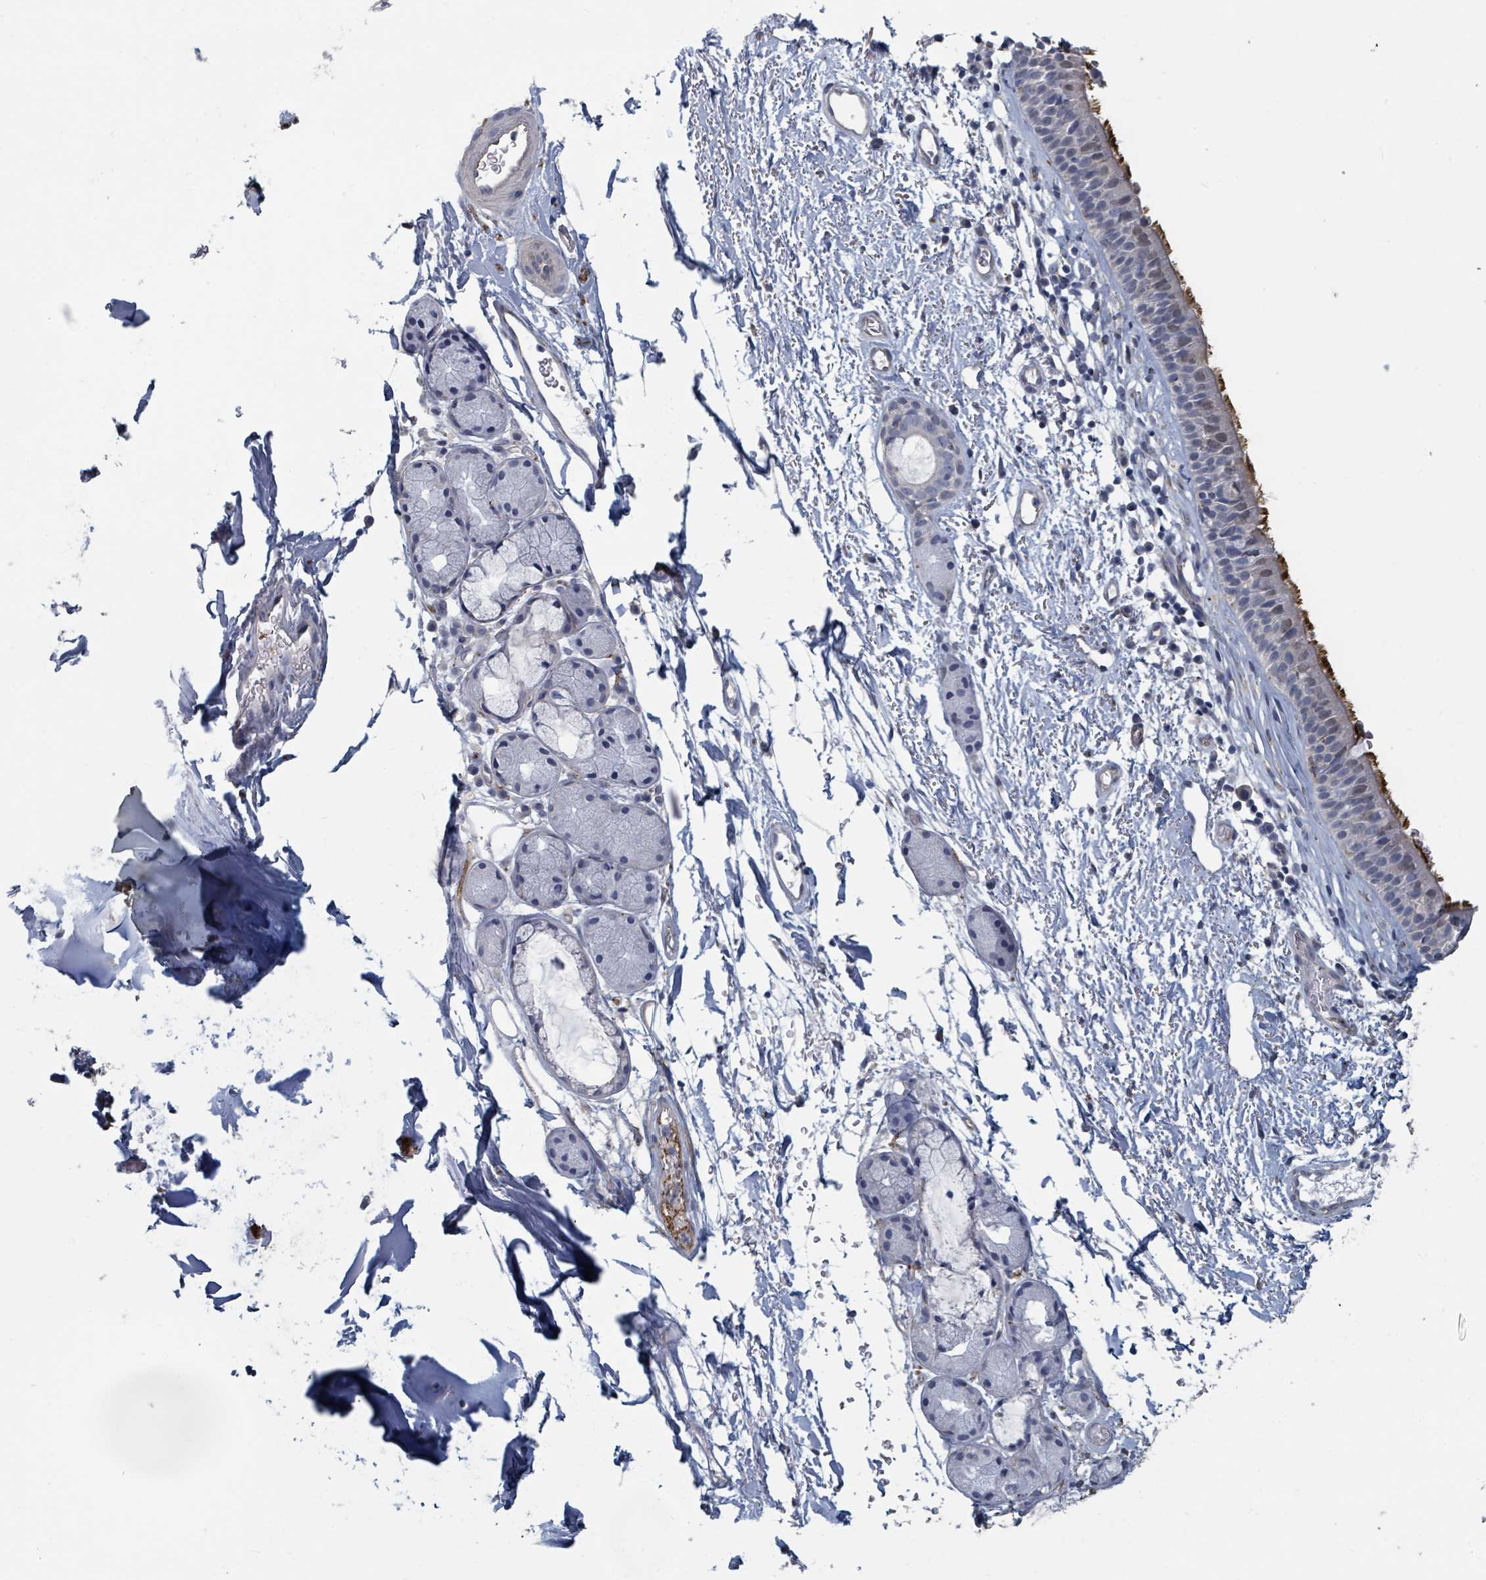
{"staining": {"intensity": "strong", "quantity": "25%-75%", "location": "cytoplasmic/membranous"}, "tissue": "nasopharynx", "cell_type": "Respiratory epithelial cells", "image_type": "normal", "snomed": [{"axis": "morphology", "description": "Normal tissue, NOS"}, {"axis": "topography", "description": "Cartilage tissue"}, {"axis": "topography", "description": "Nasopharynx"}], "caption": "Protein staining by immunohistochemistry (IHC) reveals strong cytoplasmic/membranous positivity in approximately 25%-75% of respiratory epithelial cells in benign nasopharynx. The protein of interest is stained brown, and the nuclei are stained in blue (DAB (3,3'-diaminobenzidine) IHC with brightfield microscopy, high magnification).", "gene": "PLAUR", "patient": {"sex": "male", "age": 56}}